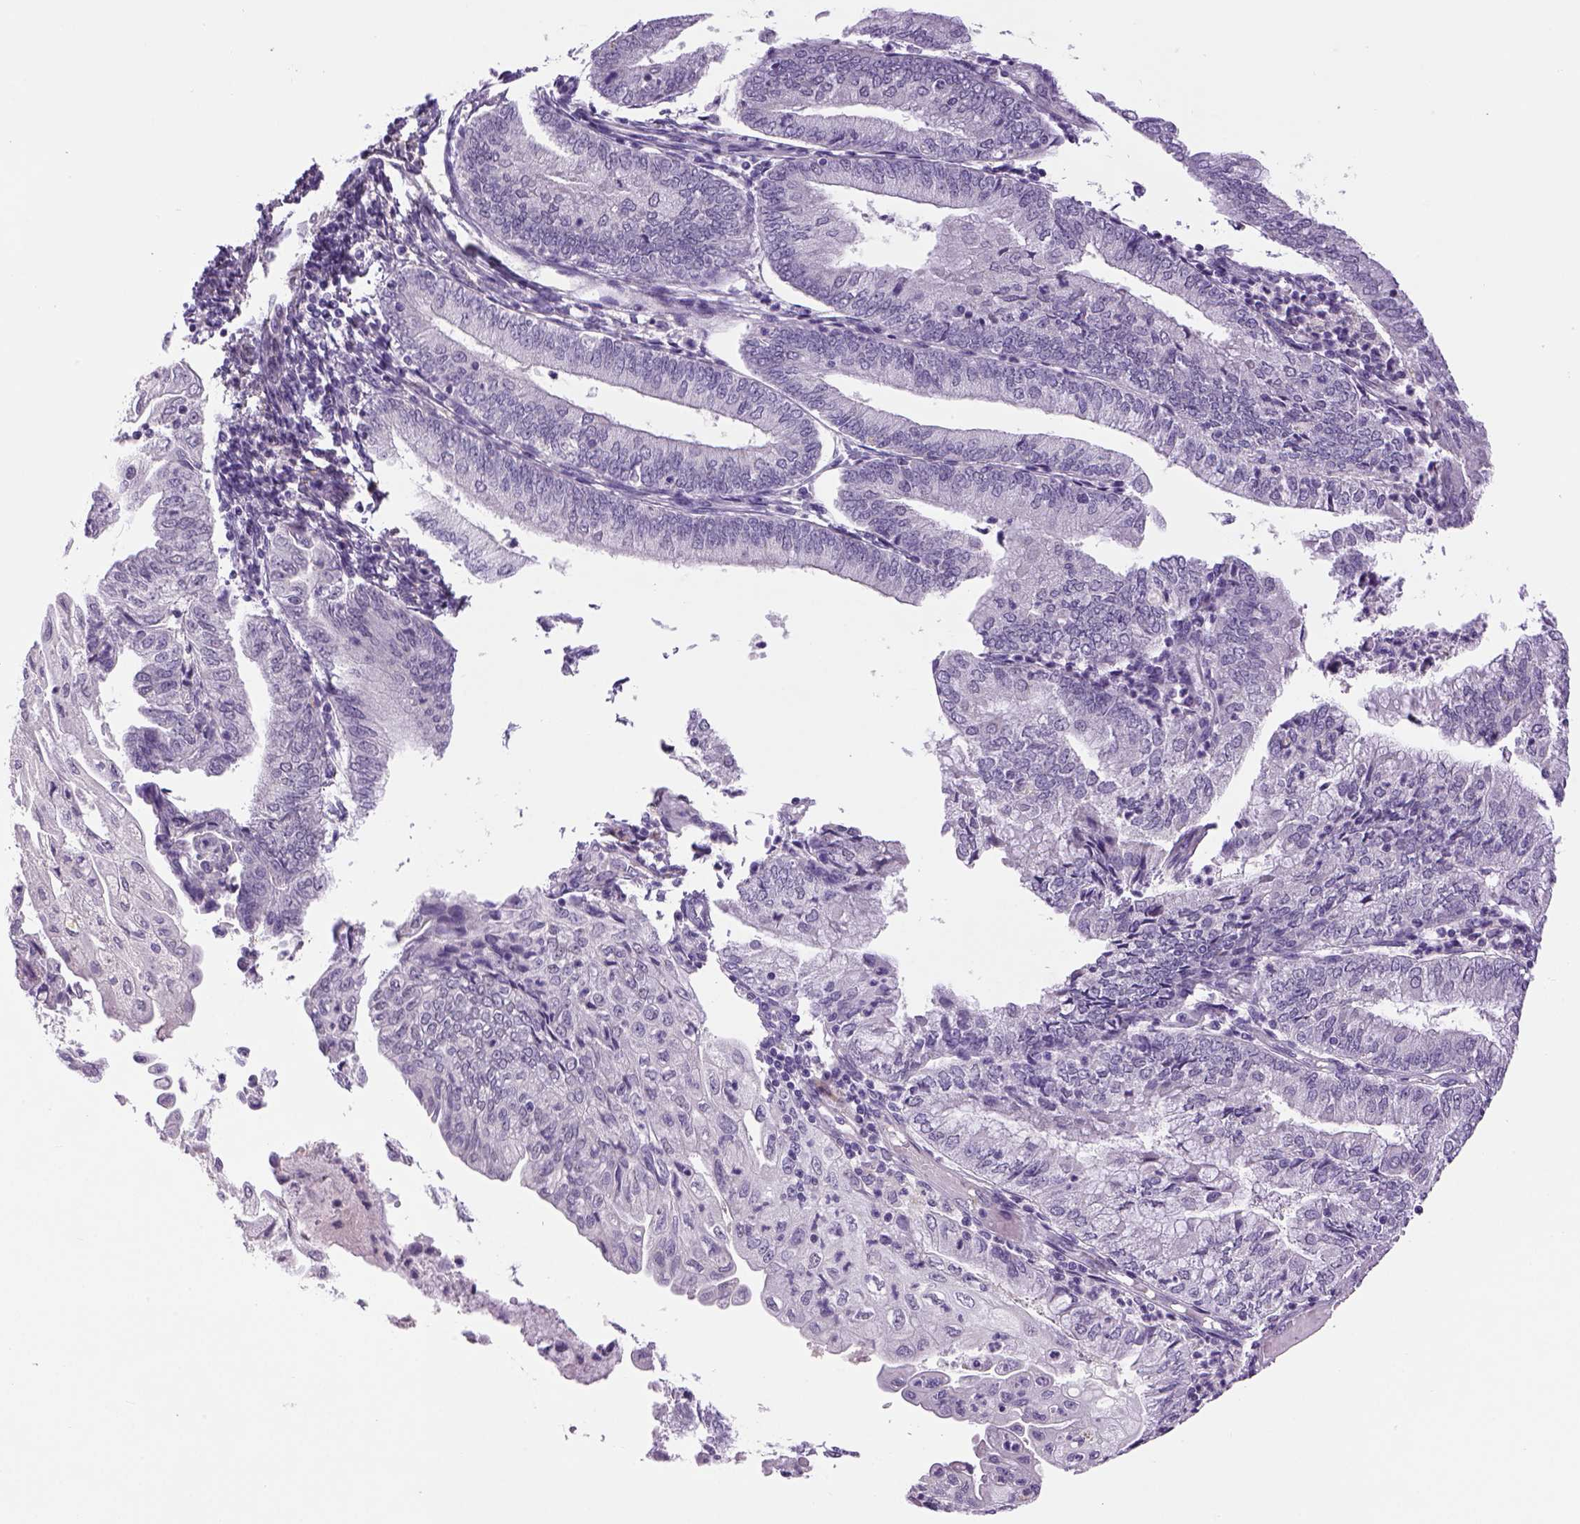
{"staining": {"intensity": "negative", "quantity": "none", "location": "none"}, "tissue": "endometrial cancer", "cell_type": "Tumor cells", "image_type": "cancer", "snomed": [{"axis": "morphology", "description": "Adenocarcinoma, NOS"}, {"axis": "topography", "description": "Endometrium"}], "caption": "A high-resolution photomicrograph shows IHC staining of endometrial cancer, which demonstrates no significant staining in tumor cells.", "gene": "DBH", "patient": {"sex": "female", "age": 55}}